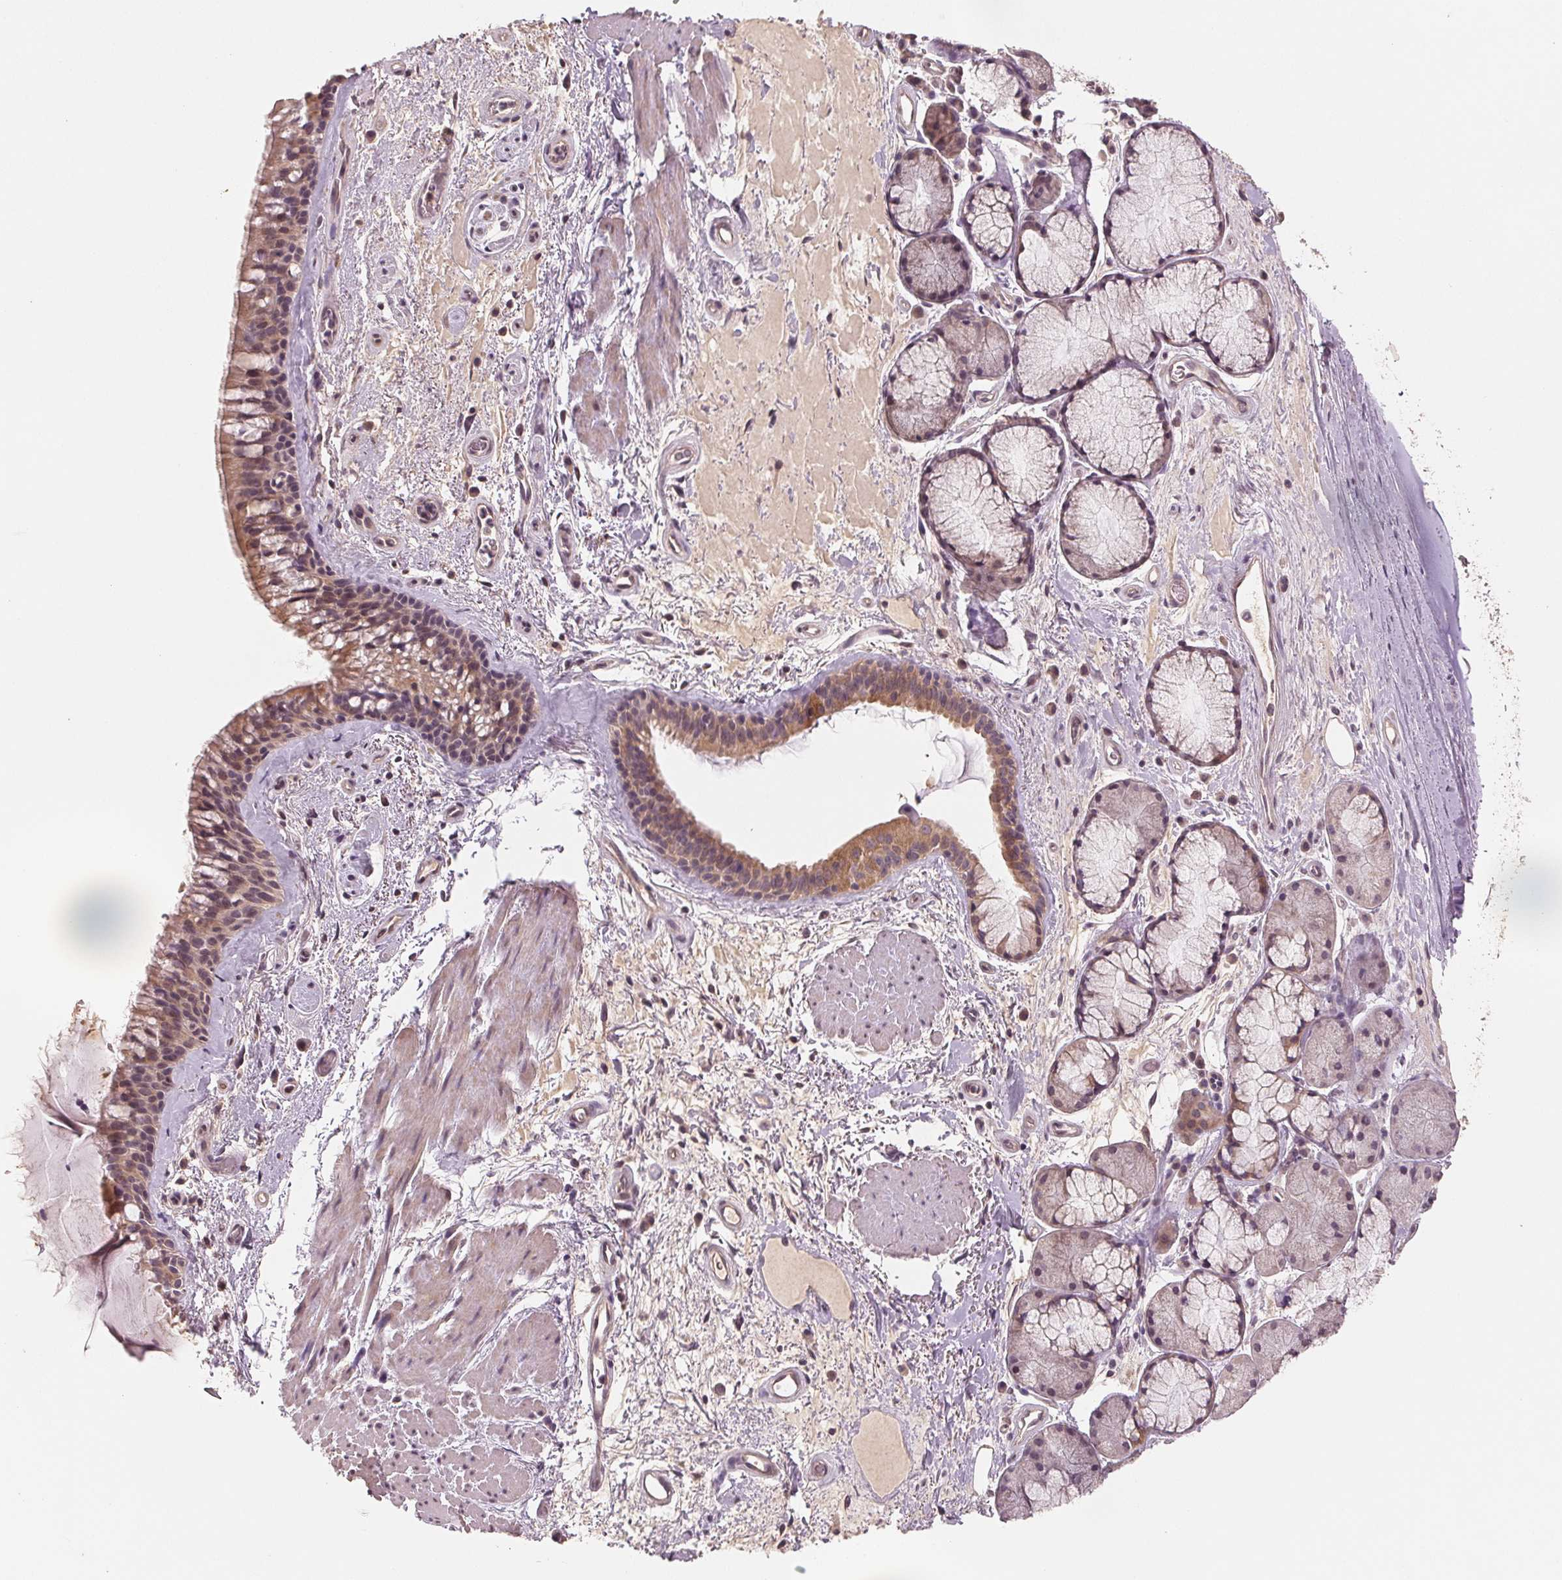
{"staining": {"intensity": "moderate", "quantity": ">75%", "location": "cytoplasmic/membranous"}, "tissue": "bronchus", "cell_type": "Respiratory epithelial cells", "image_type": "normal", "snomed": [{"axis": "morphology", "description": "Normal tissue, NOS"}, {"axis": "topography", "description": "Bronchus"}], "caption": "Protein expression by IHC exhibits moderate cytoplasmic/membranous staining in about >75% of respiratory epithelial cells in unremarkable bronchus. (Brightfield microscopy of DAB IHC at high magnification).", "gene": "COX14", "patient": {"sex": "male", "age": 48}}